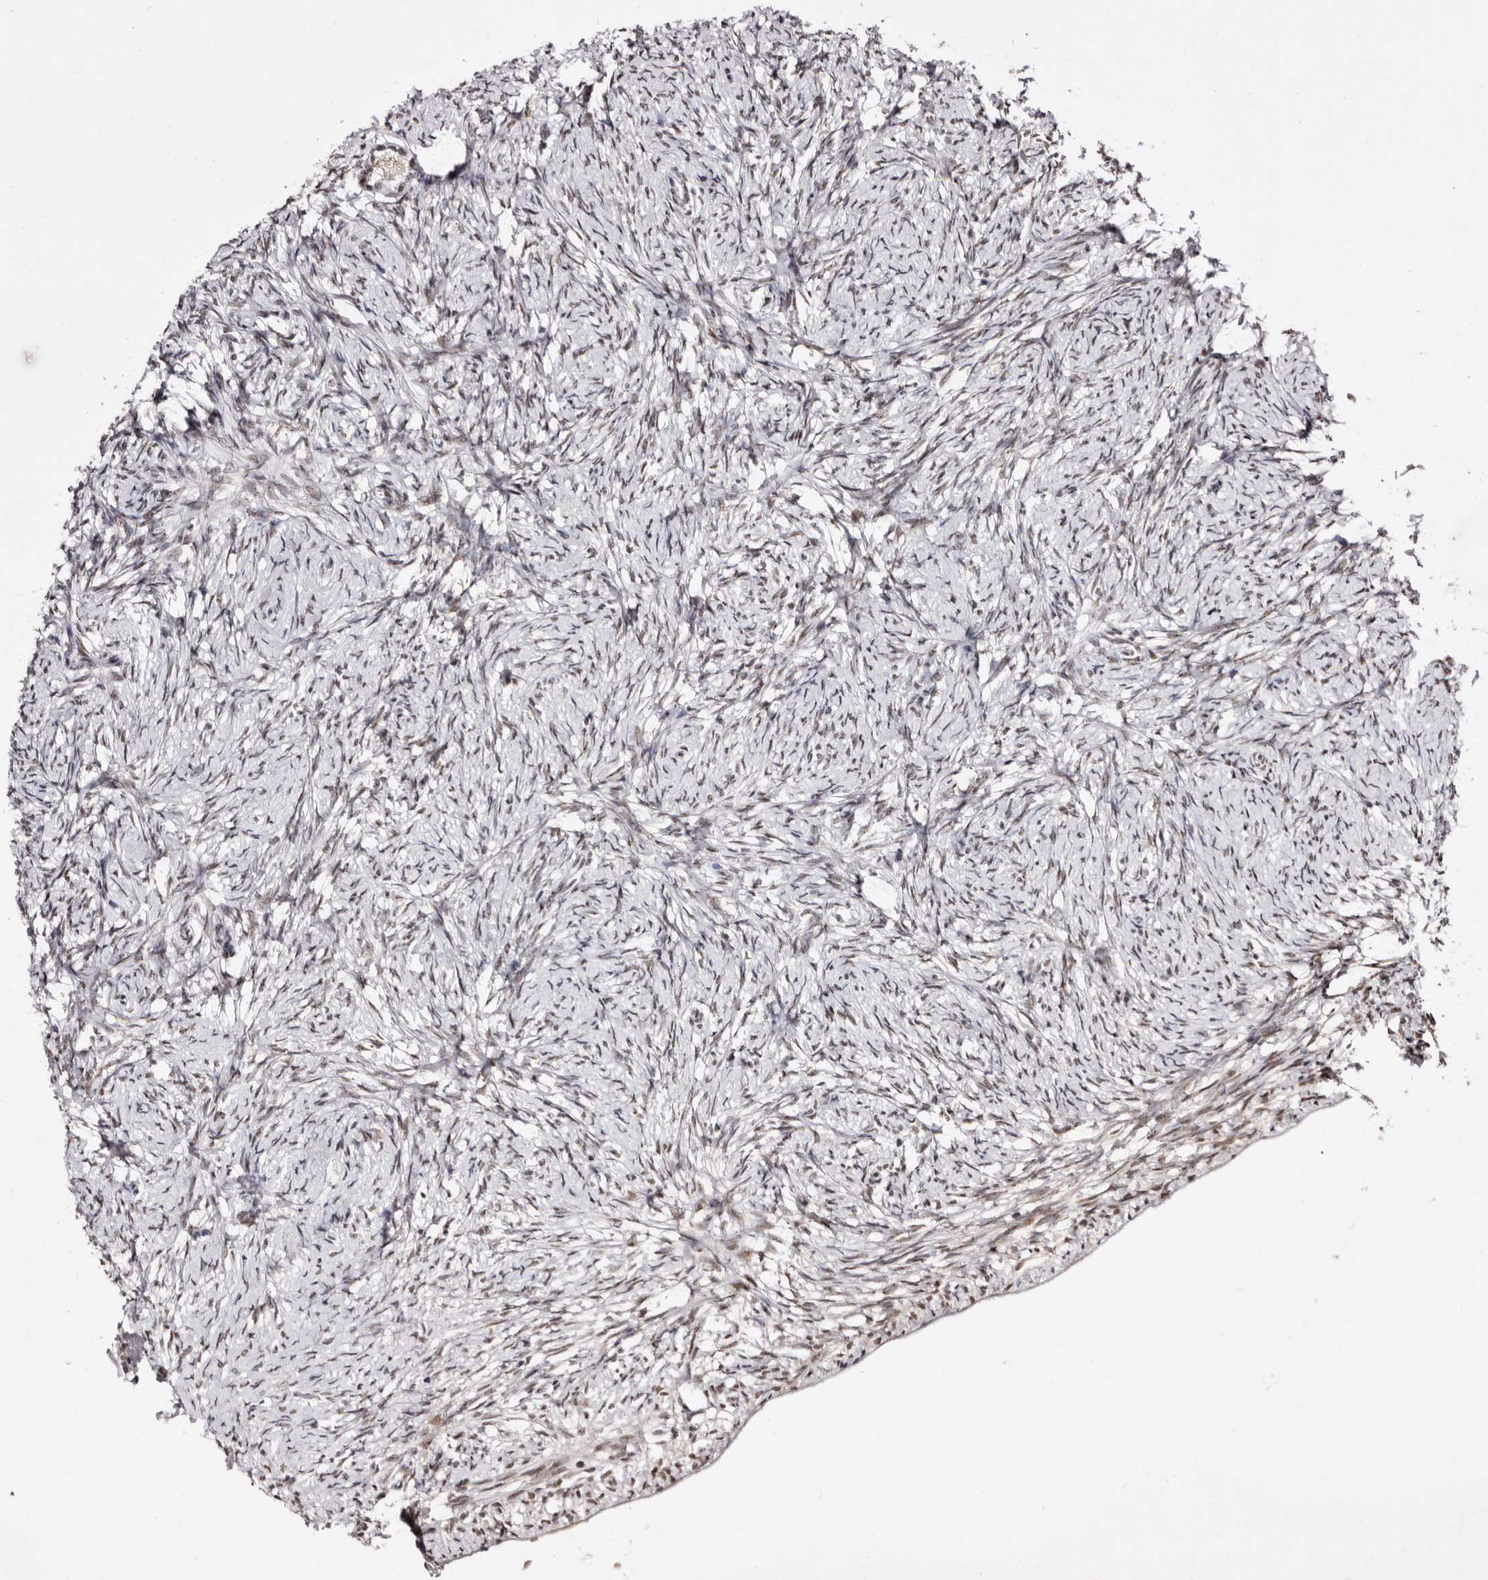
{"staining": {"intensity": "weak", "quantity": ">75%", "location": "nuclear"}, "tissue": "ovary", "cell_type": "Follicle cells", "image_type": "normal", "snomed": [{"axis": "morphology", "description": "Normal tissue, NOS"}, {"axis": "topography", "description": "Ovary"}], "caption": "Ovary stained with immunohistochemistry (IHC) shows weak nuclear positivity in about >75% of follicle cells.", "gene": "ANAPC11", "patient": {"sex": "female", "age": 34}}